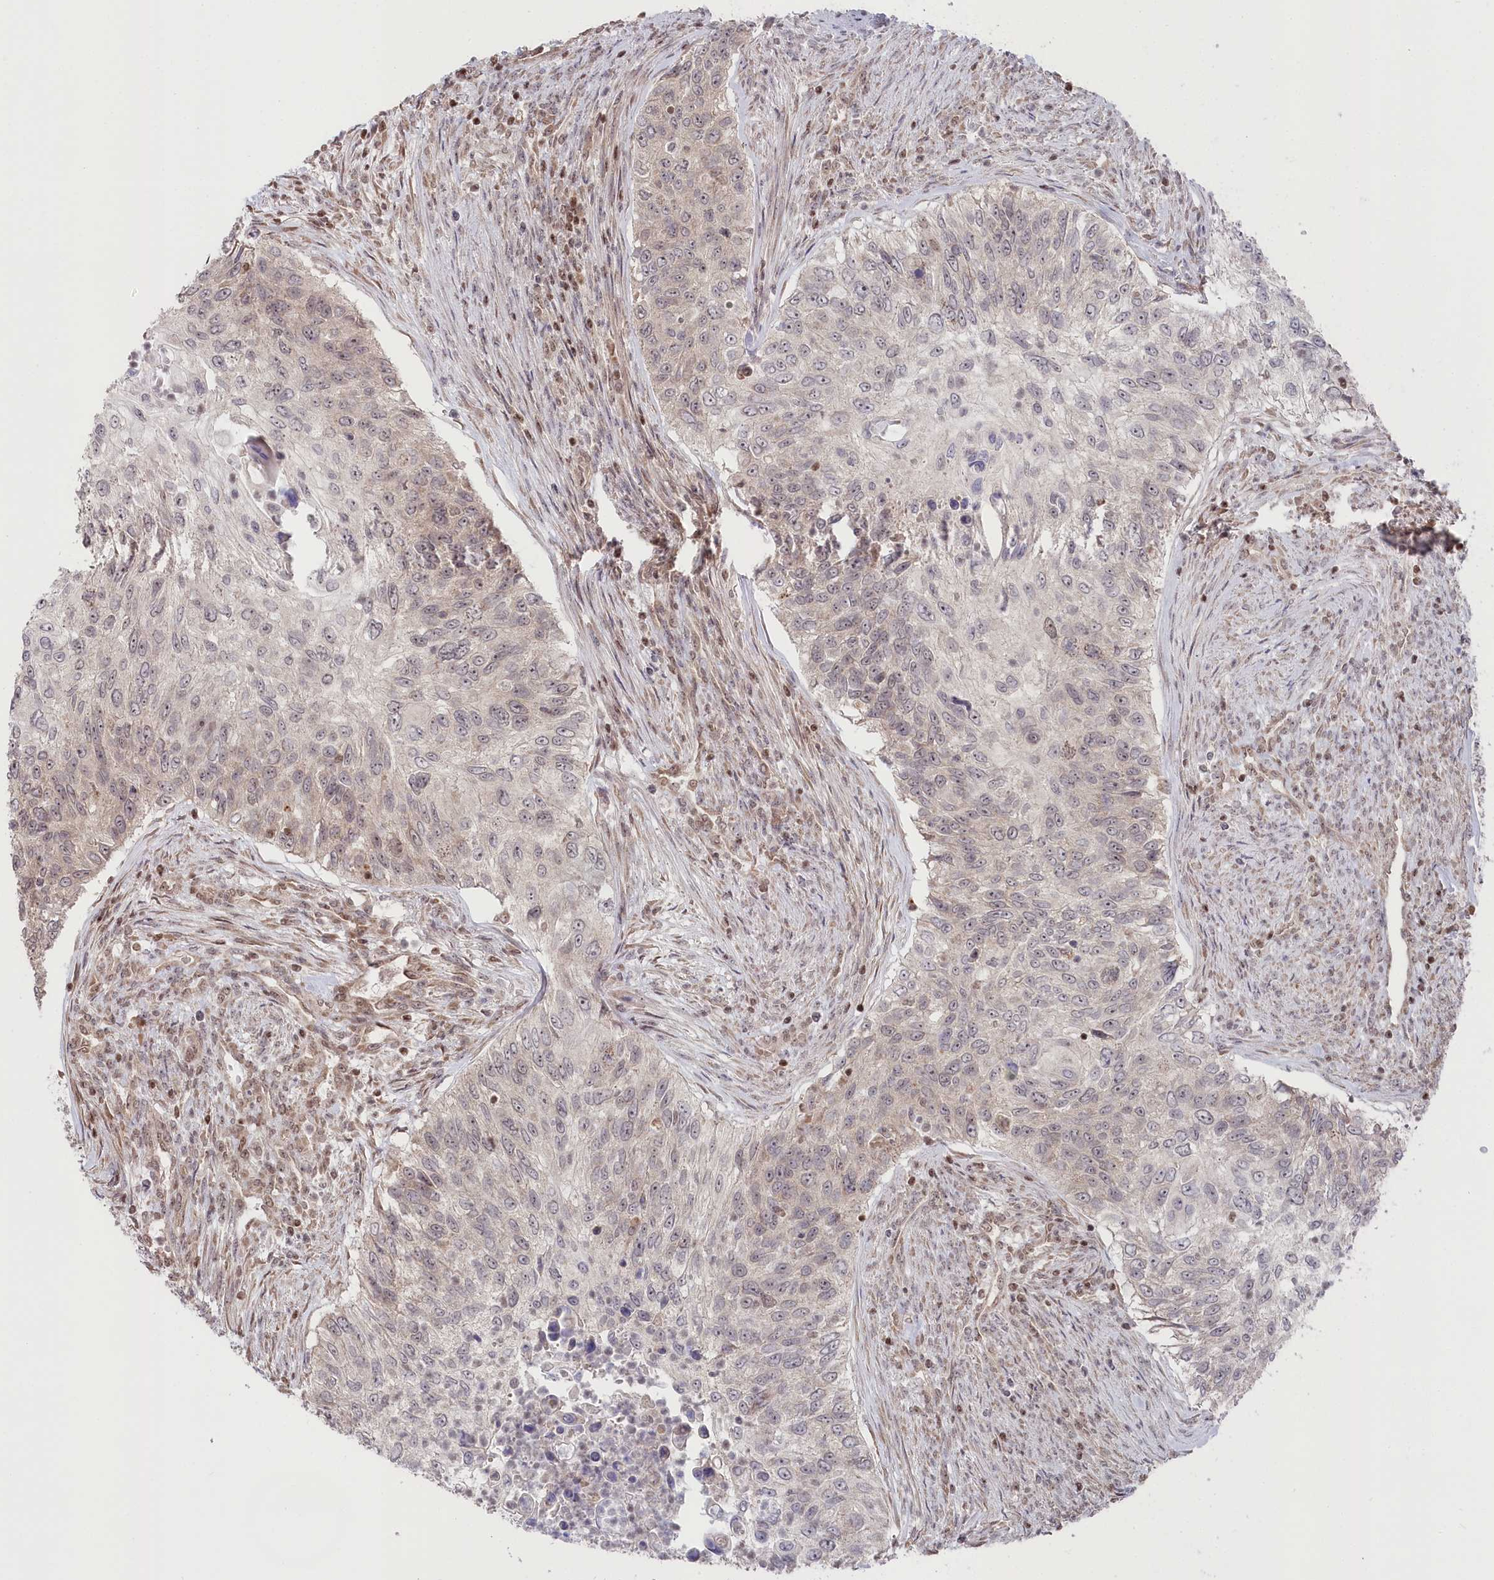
{"staining": {"intensity": "weak", "quantity": "<25%", "location": "cytoplasmic/membranous"}, "tissue": "urothelial cancer", "cell_type": "Tumor cells", "image_type": "cancer", "snomed": [{"axis": "morphology", "description": "Urothelial carcinoma, High grade"}, {"axis": "topography", "description": "Urinary bladder"}], "caption": "High power microscopy histopathology image of an immunohistochemistry image of urothelial cancer, revealing no significant positivity in tumor cells. (DAB (3,3'-diaminobenzidine) immunohistochemistry with hematoxylin counter stain).", "gene": "CGGBP1", "patient": {"sex": "female", "age": 60}}